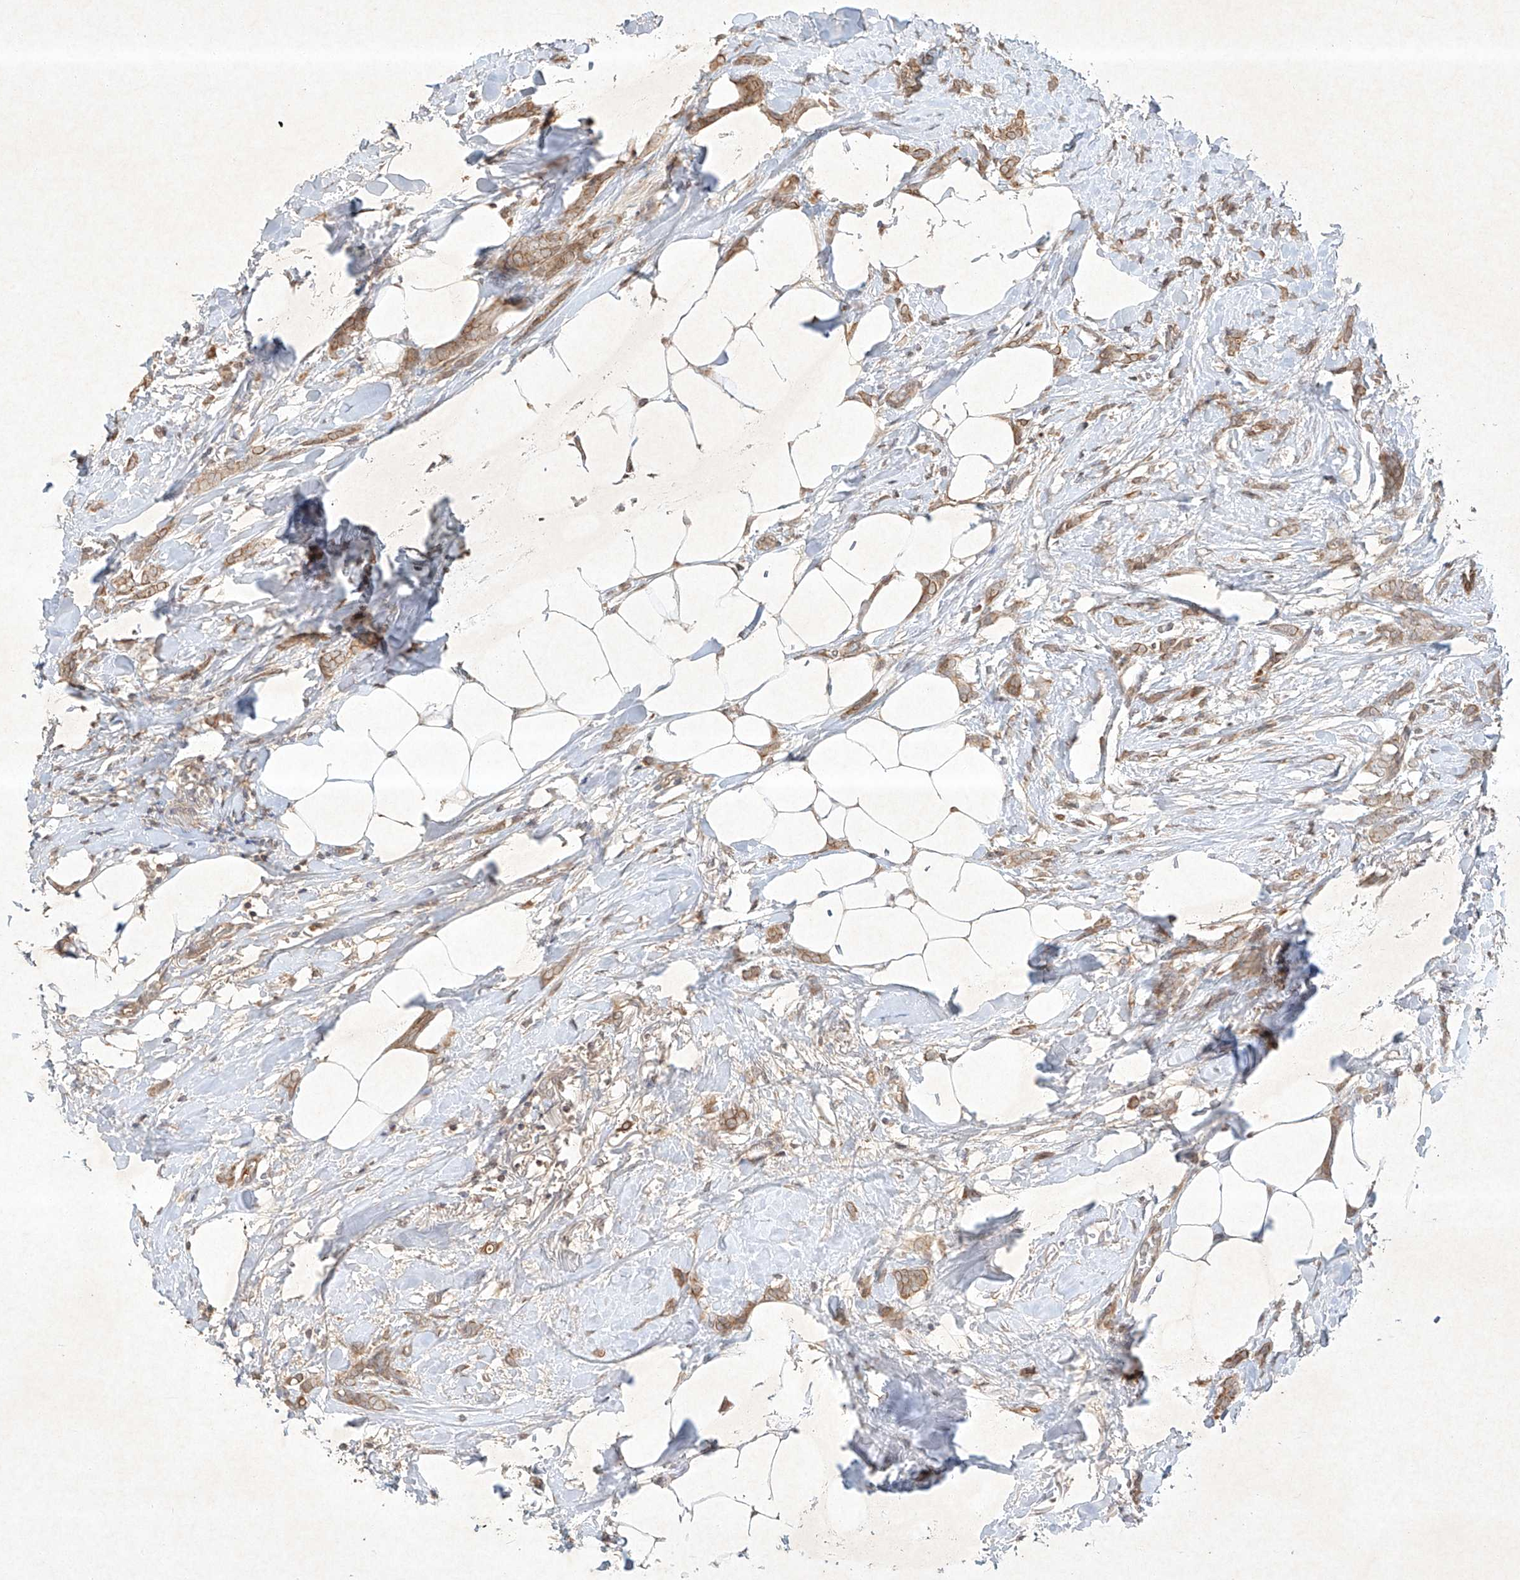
{"staining": {"intensity": "moderate", "quantity": ">75%", "location": "cytoplasmic/membranous"}, "tissue": "breast cancer", "cell_type": "Tumor cells", "image_type": "cancer", "snomed": [{"axis": "morphology", "description": "Lobular carcinoma, in situ"}, {"axis": "morphology", "description": "Lobular carcinoma"}, {"axis": "topography", "description": "Breast"}], "caption": "Moderate cytoplasmic/membranous protein staining is appreciated in about >75% of tumor cells in lobular carcinoma in situ (breast). (DAB IHC with brightfield microscopy, high magnification).", "gene": "BTRC", "patient": {"sex": "female", "age": 41}}